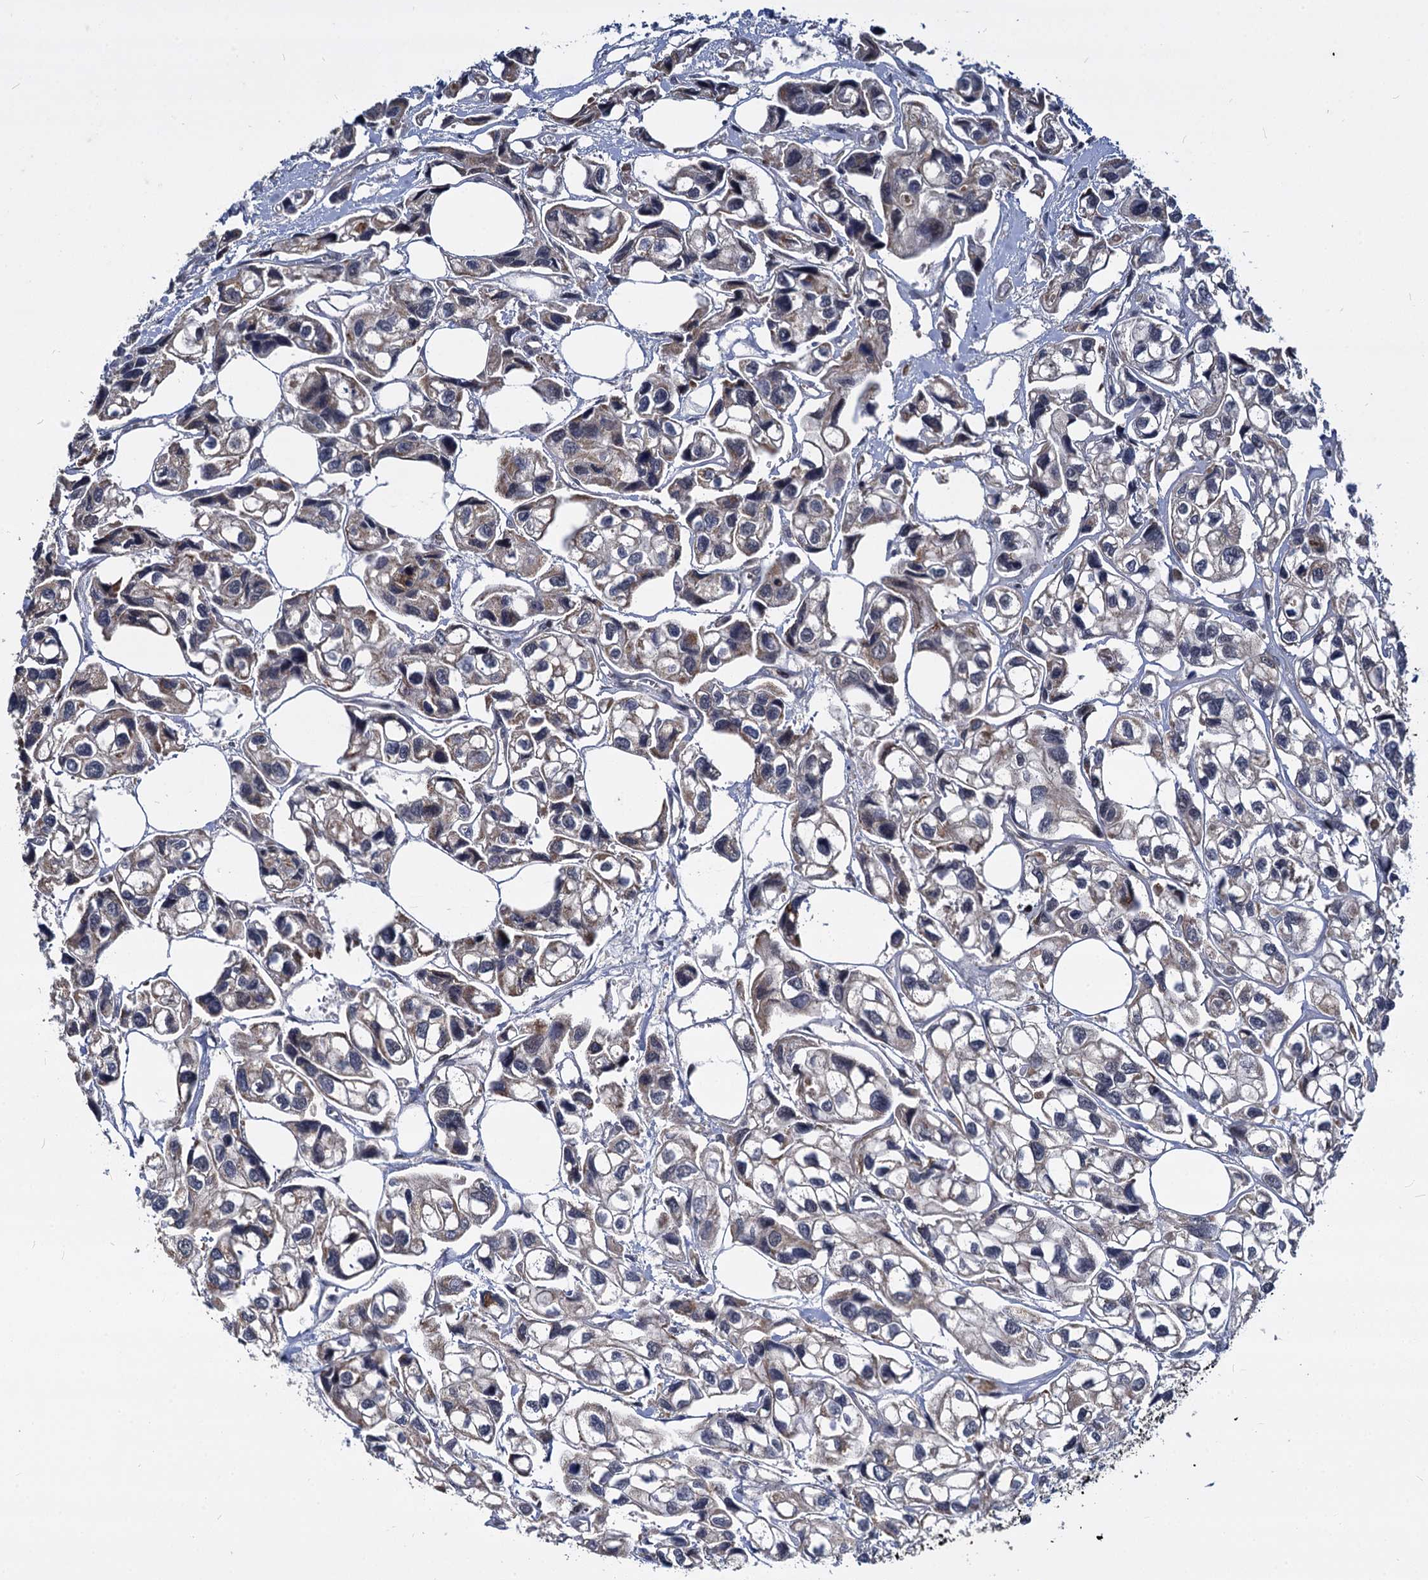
{"staining": {"intensity": "weak", "quantity": "<25%", "location": "cytoplasmic/membranous"}, "tissue": "urothelial cancer", "cell_type": "Tumor cells", "image_type": "cancer", "snomed": [{"axis": "morphology", "description": "Urothelial carcinoma, High grade"}, {"axis": "topography", "description": "Urinary bladder"}], "caption": "This is a histopathology image of immunohistochemistry staining of high-grade urothelial carcinoma, which shows no positivity in tumor cells.", "gene": "MAML2", "patient": {"sex": "male", "age": 67}}